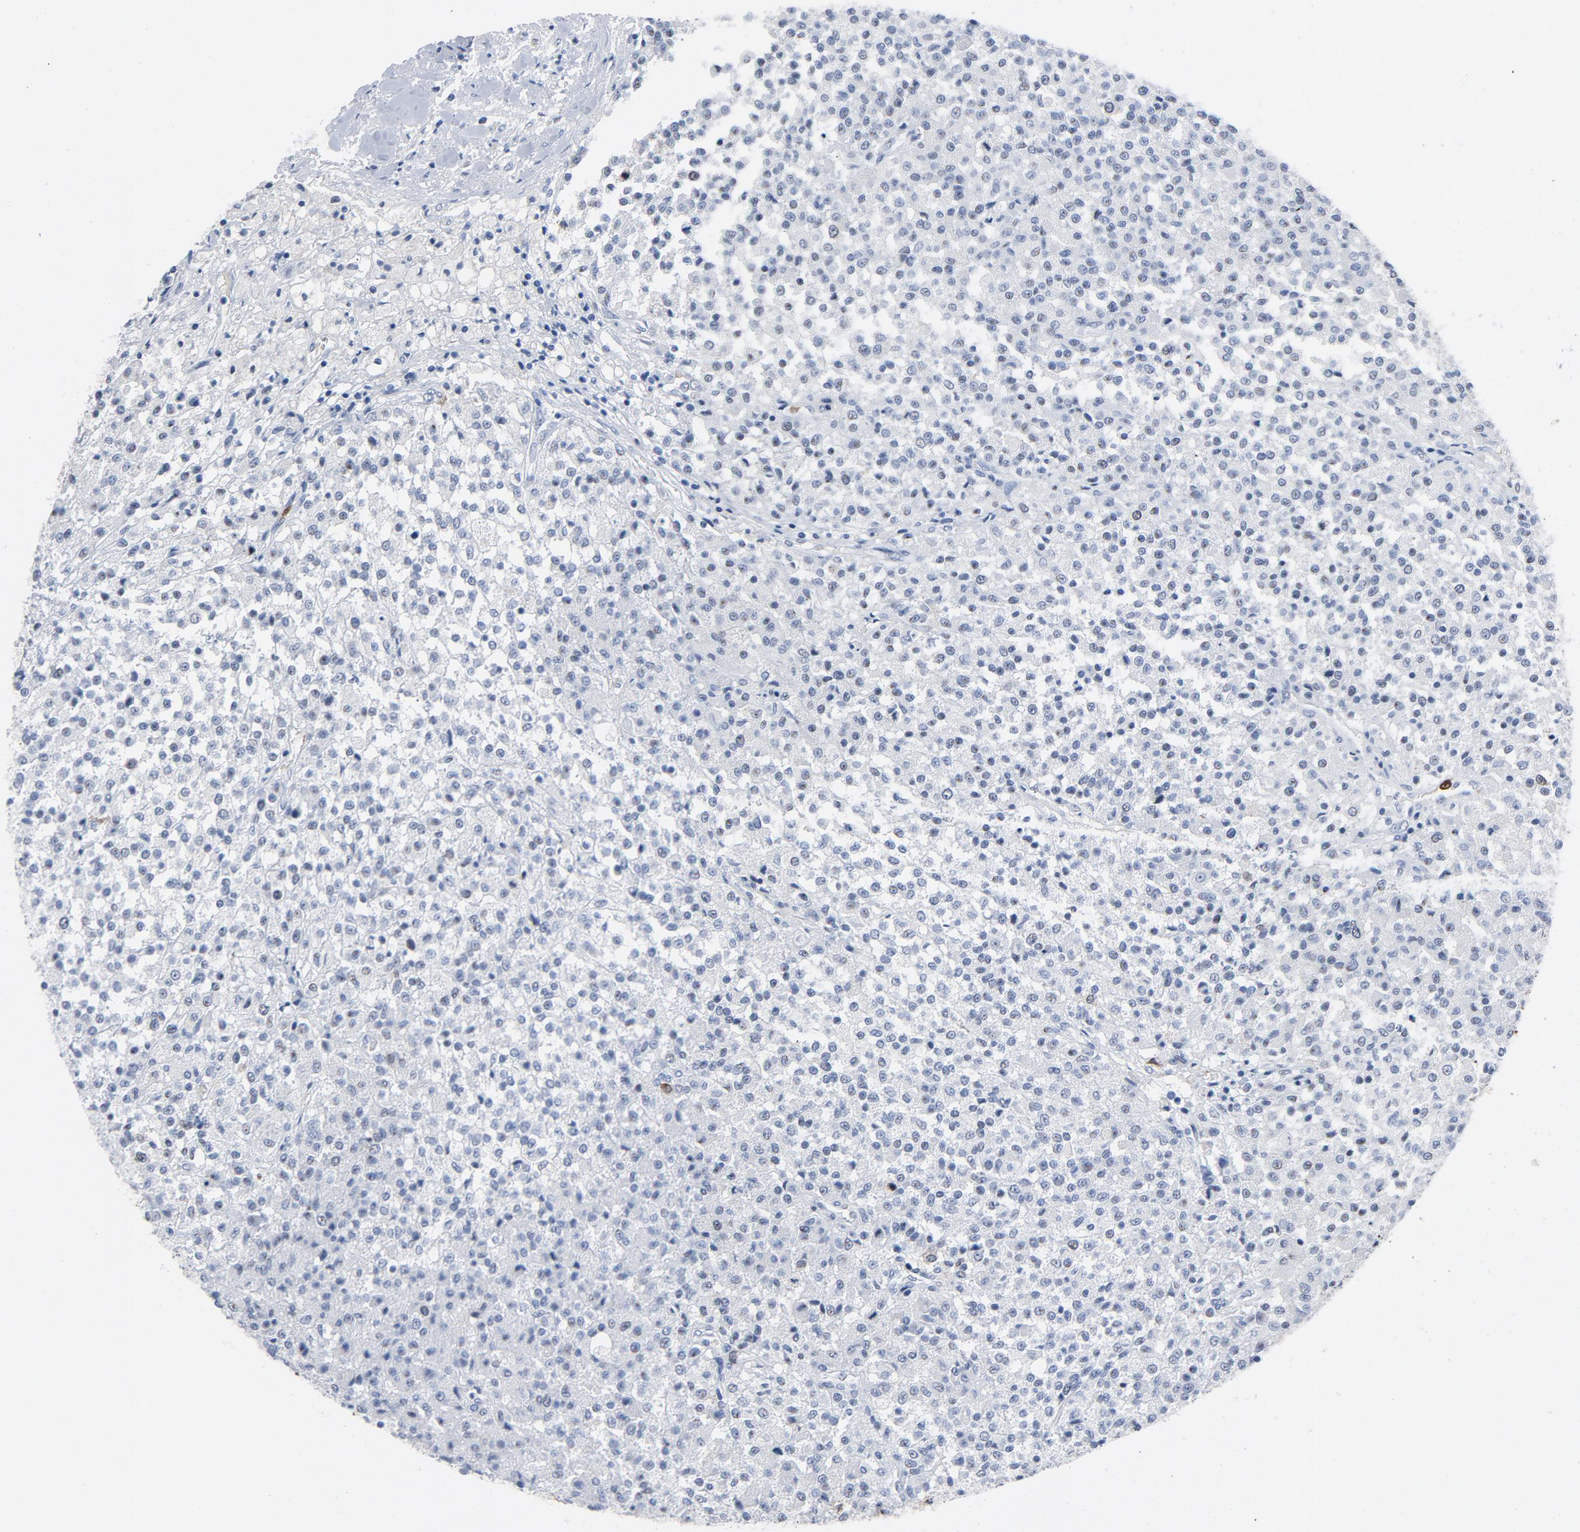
{"staining": {"intensity": "weak", "quantity": "<25%", "location": "nuclear"}, "tissue": "testis cancer", "cell_type": "Tumor cells", "image_type": "cancer", "snomed": [{"axis": "morphology", "description": "Seminoma, NOS"}, {"axis": "topography", "description": "Testis"}], "caption": "The immunohistochemistry (IHC) micrograph has no significant staining in tumor cells of testis cancer tissue.", "gene": "CDC20", "patient": {"sex": "male", "age": 59}}